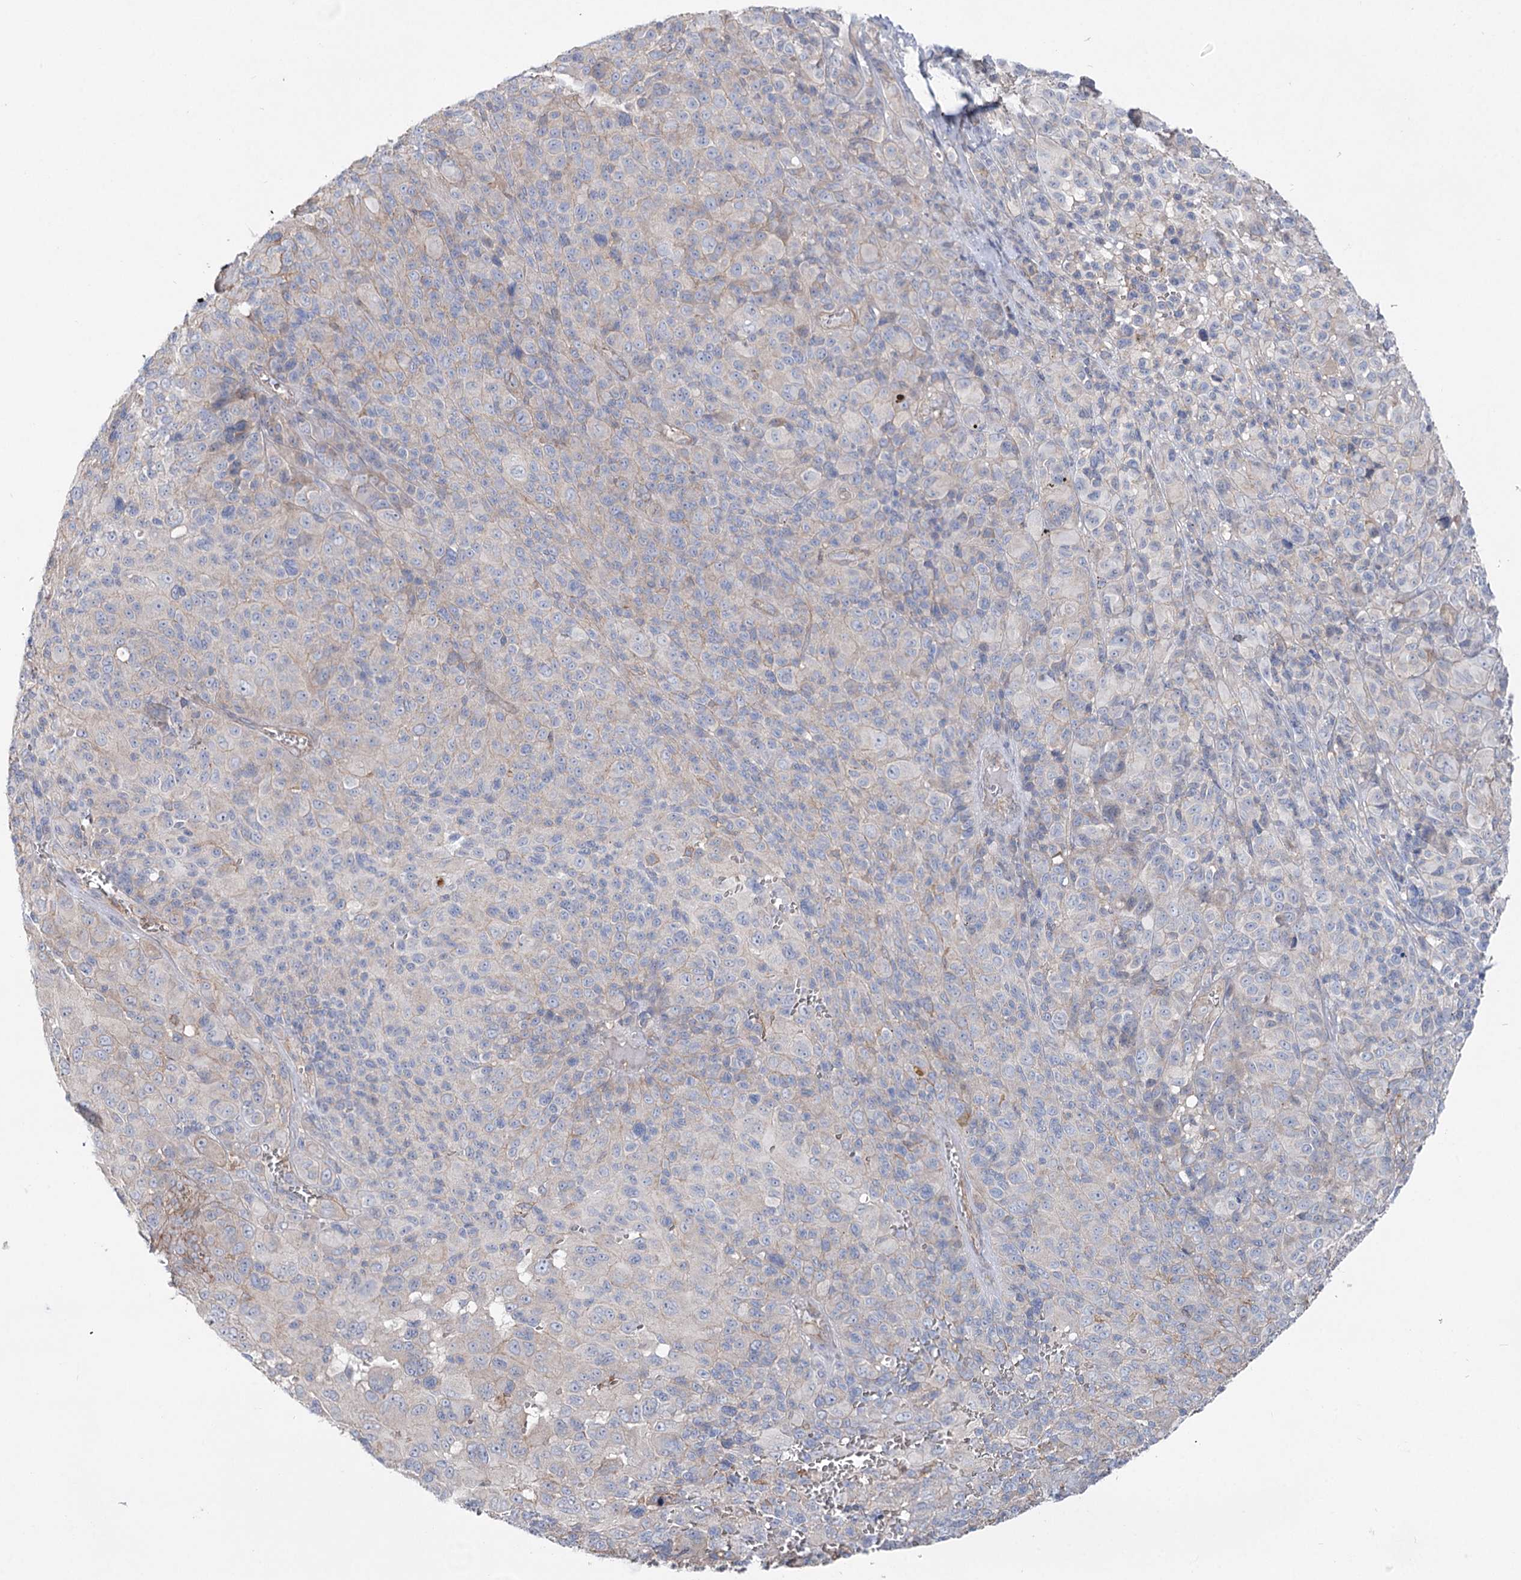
{"staining": {"intensity": "negative", "quantity": "none", "location": "none"}, "tissue": "melanoma", "cell_type": "Tumor cells", "image_type": "cancer", "snomed": [{"axis": "morphology", "description": "Malignant melanoma, NOS"}, {"axis": "topography", "description": "Skin of trunk"}], "caption": "Immunohistochemistry histopathology image of human melanoma stained for a protein (brown), which demonstrates no positivity in tumor cells.", "gene": "LARP1B", "patient": {"sex": "male", "age": 71}}